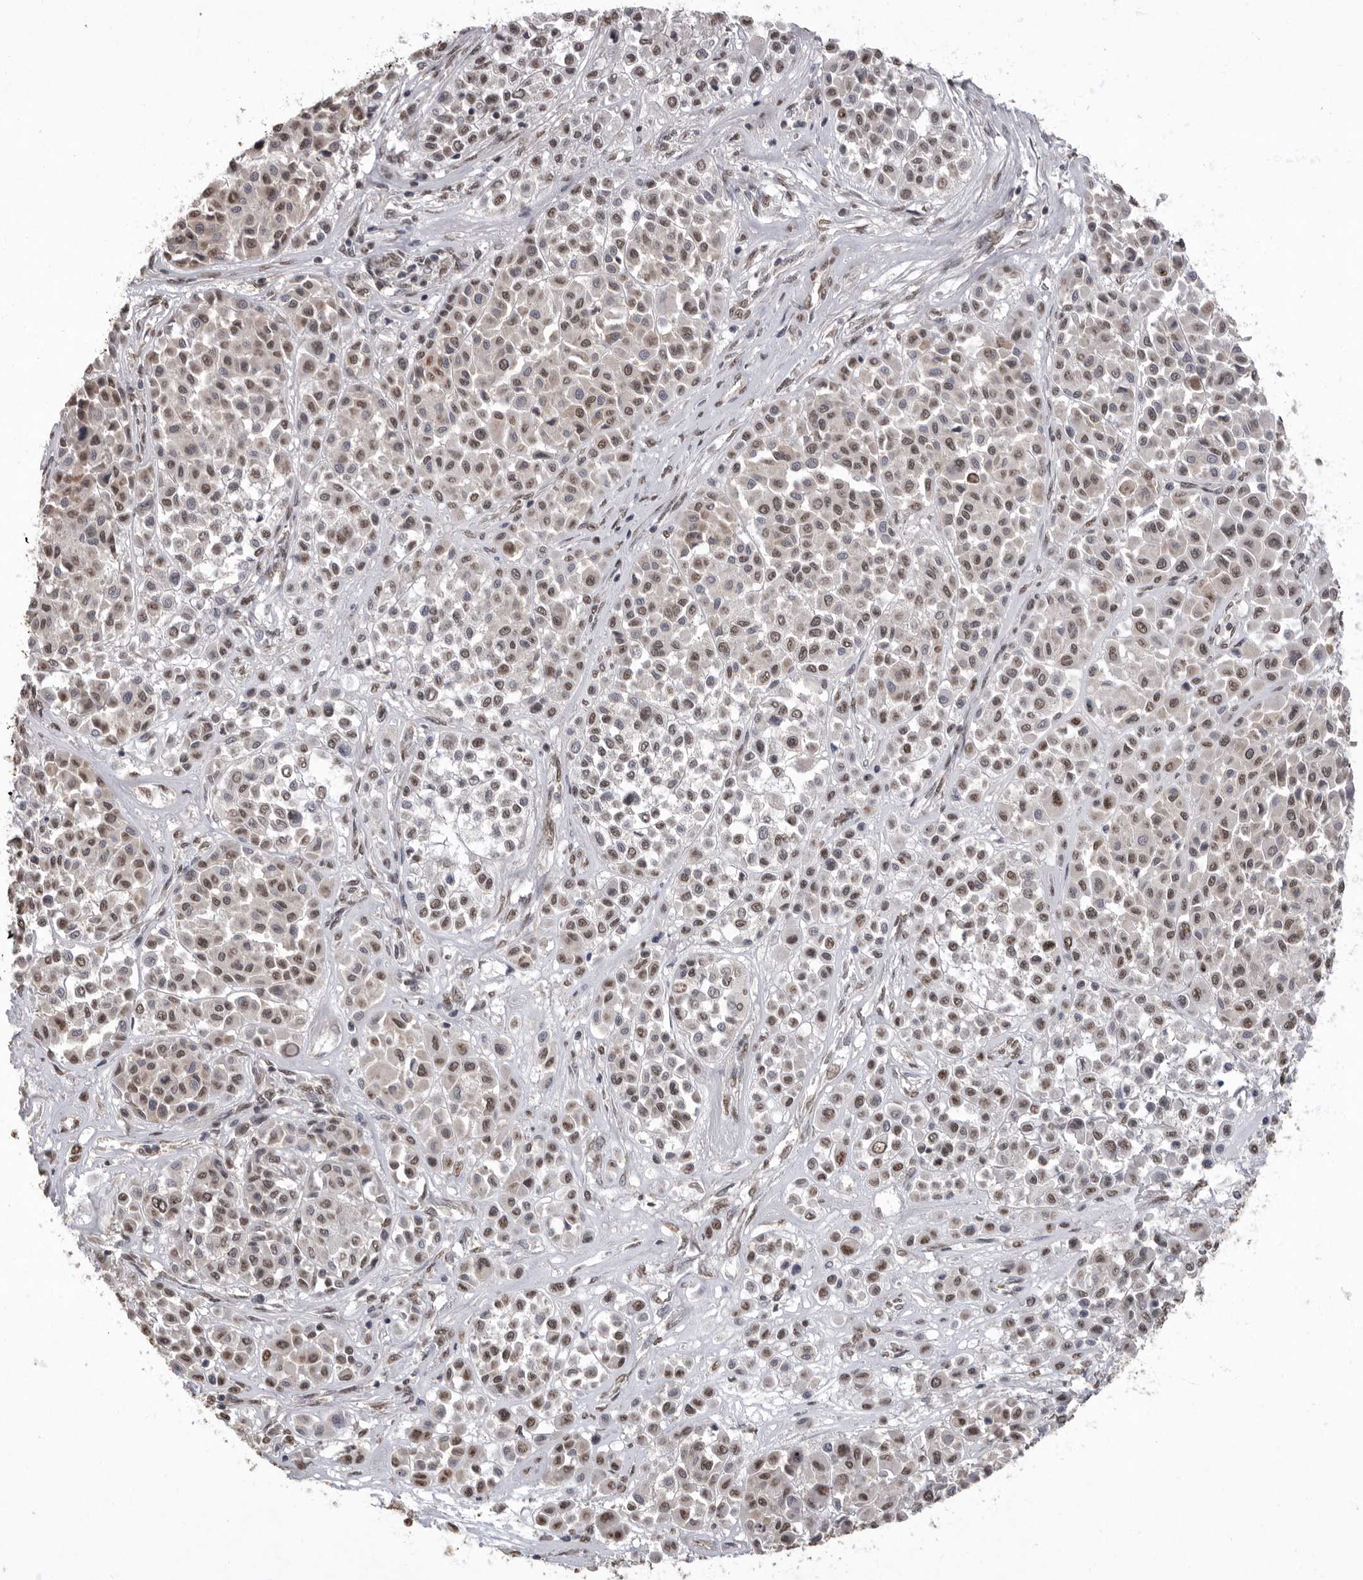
{"staining": {"intensity": "moderate", "quantity": ">75%", "location": "nuclear"}, "tissue": "melanoma", "cell_type": "Tumor cells", "image_type": "cancer", "snomed": [{"axis": "morphology", "description": "Malignant melanoma, Metastatic site"}, {"axis": "topography", "description": "Soft tissue"}], "caption": "Immunohistochemistry of melanoma shows medium levels of moderate nuclear staining in approximately >75% of tumor cells.", "gene": "NBL1", "patient": {"sex": "male", "age": 41}}